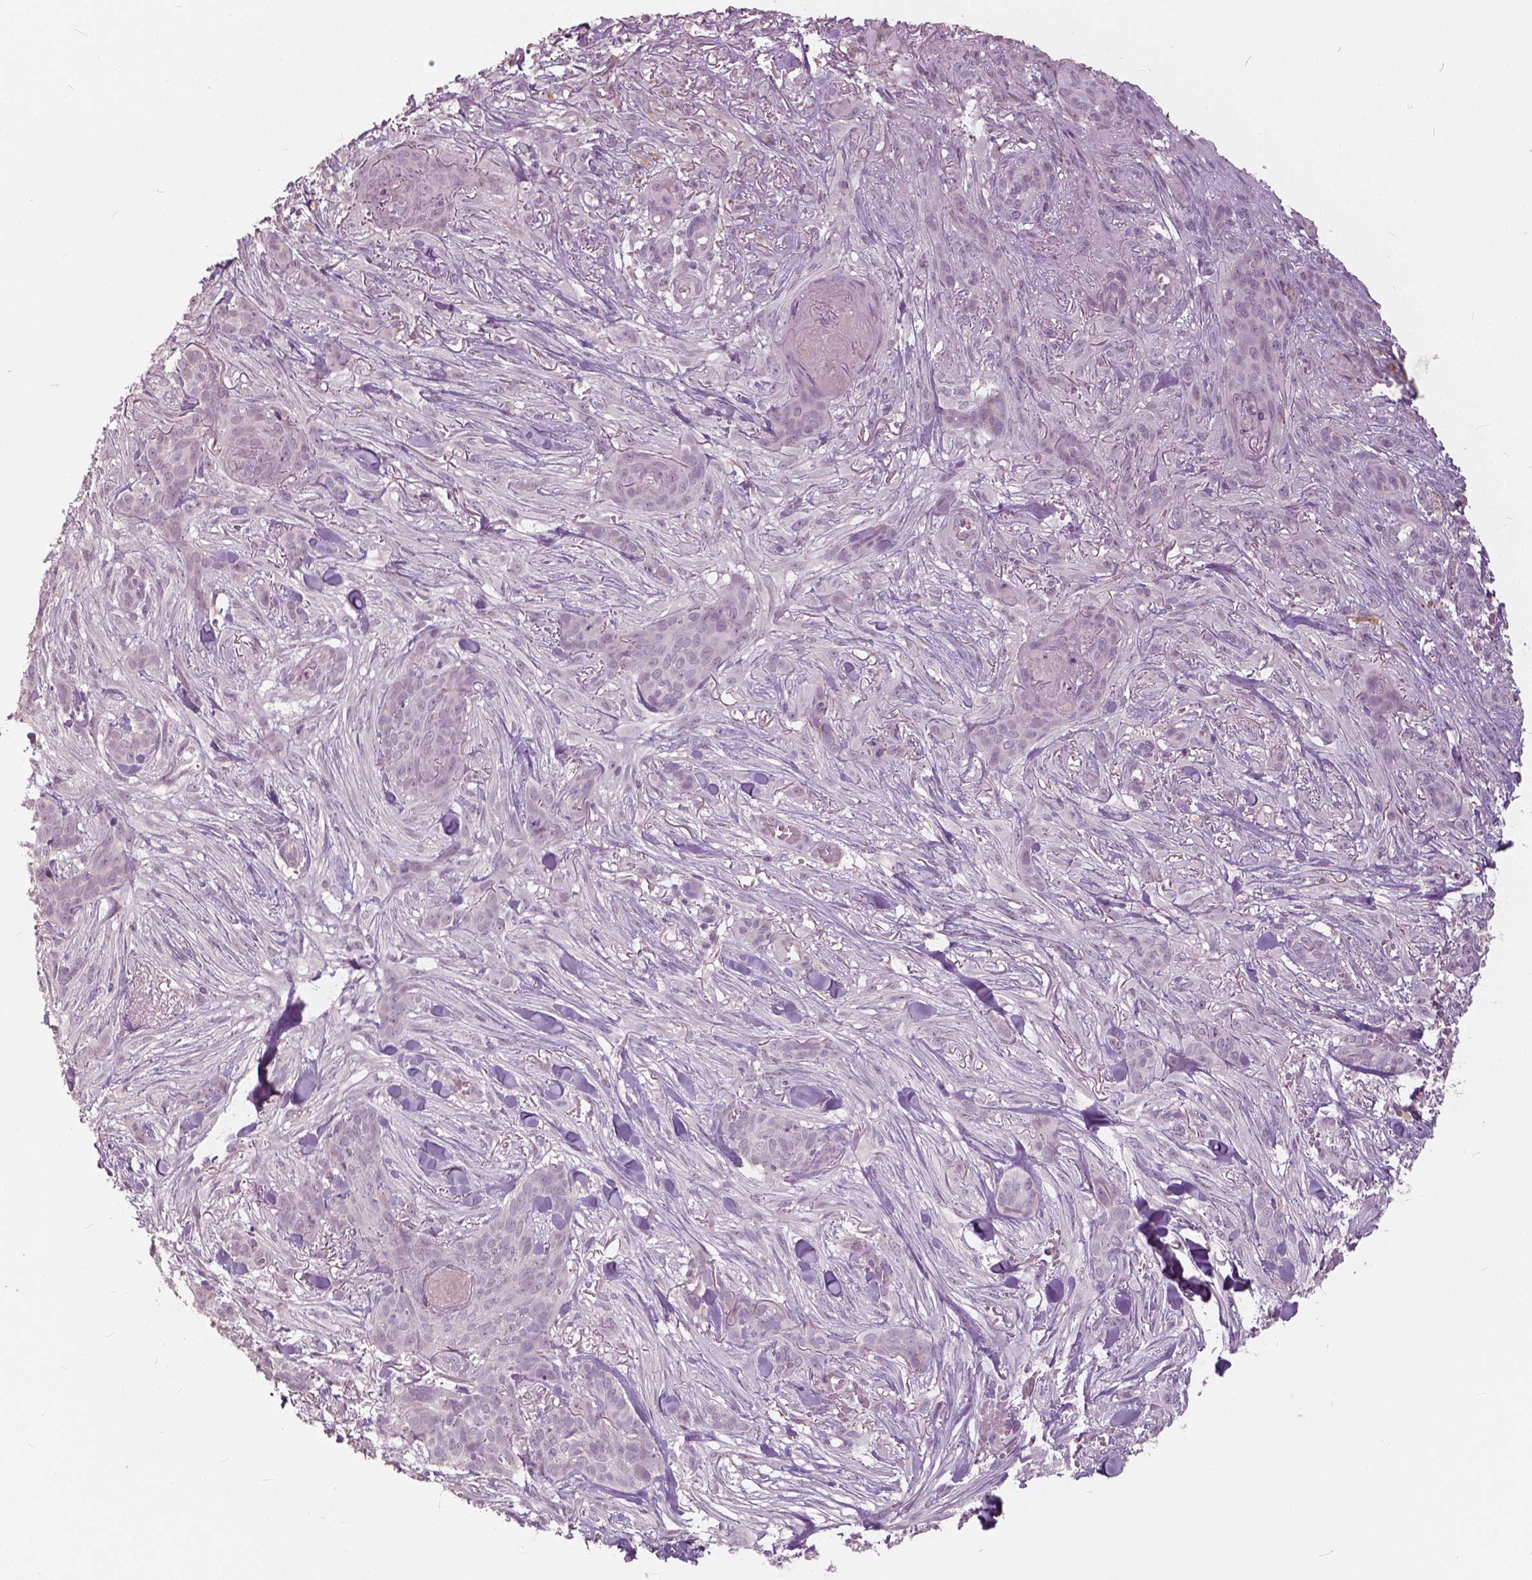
{"staining": {"intensity": "negative", "quantity": "none", "location": "none"}, "tissue": "skin cancer", "cell_type": "Tumor cells", "image_type": "cancer", "snomed": [{"axis": "morphology", "description": "Basal cell carcinoma"}, {"axis": "topography", "description": "Skin"}], "caption": "Skin basal cell carcinoma was stained to show a protein in brown. There is no significant positivity in tumor cells. (Brightfield microscopy of DAB (3,3'-diaminobenzidine) IHC at high magnification).", "gene": "NANOG", "patient": {"sex": "female", "age": 61}}